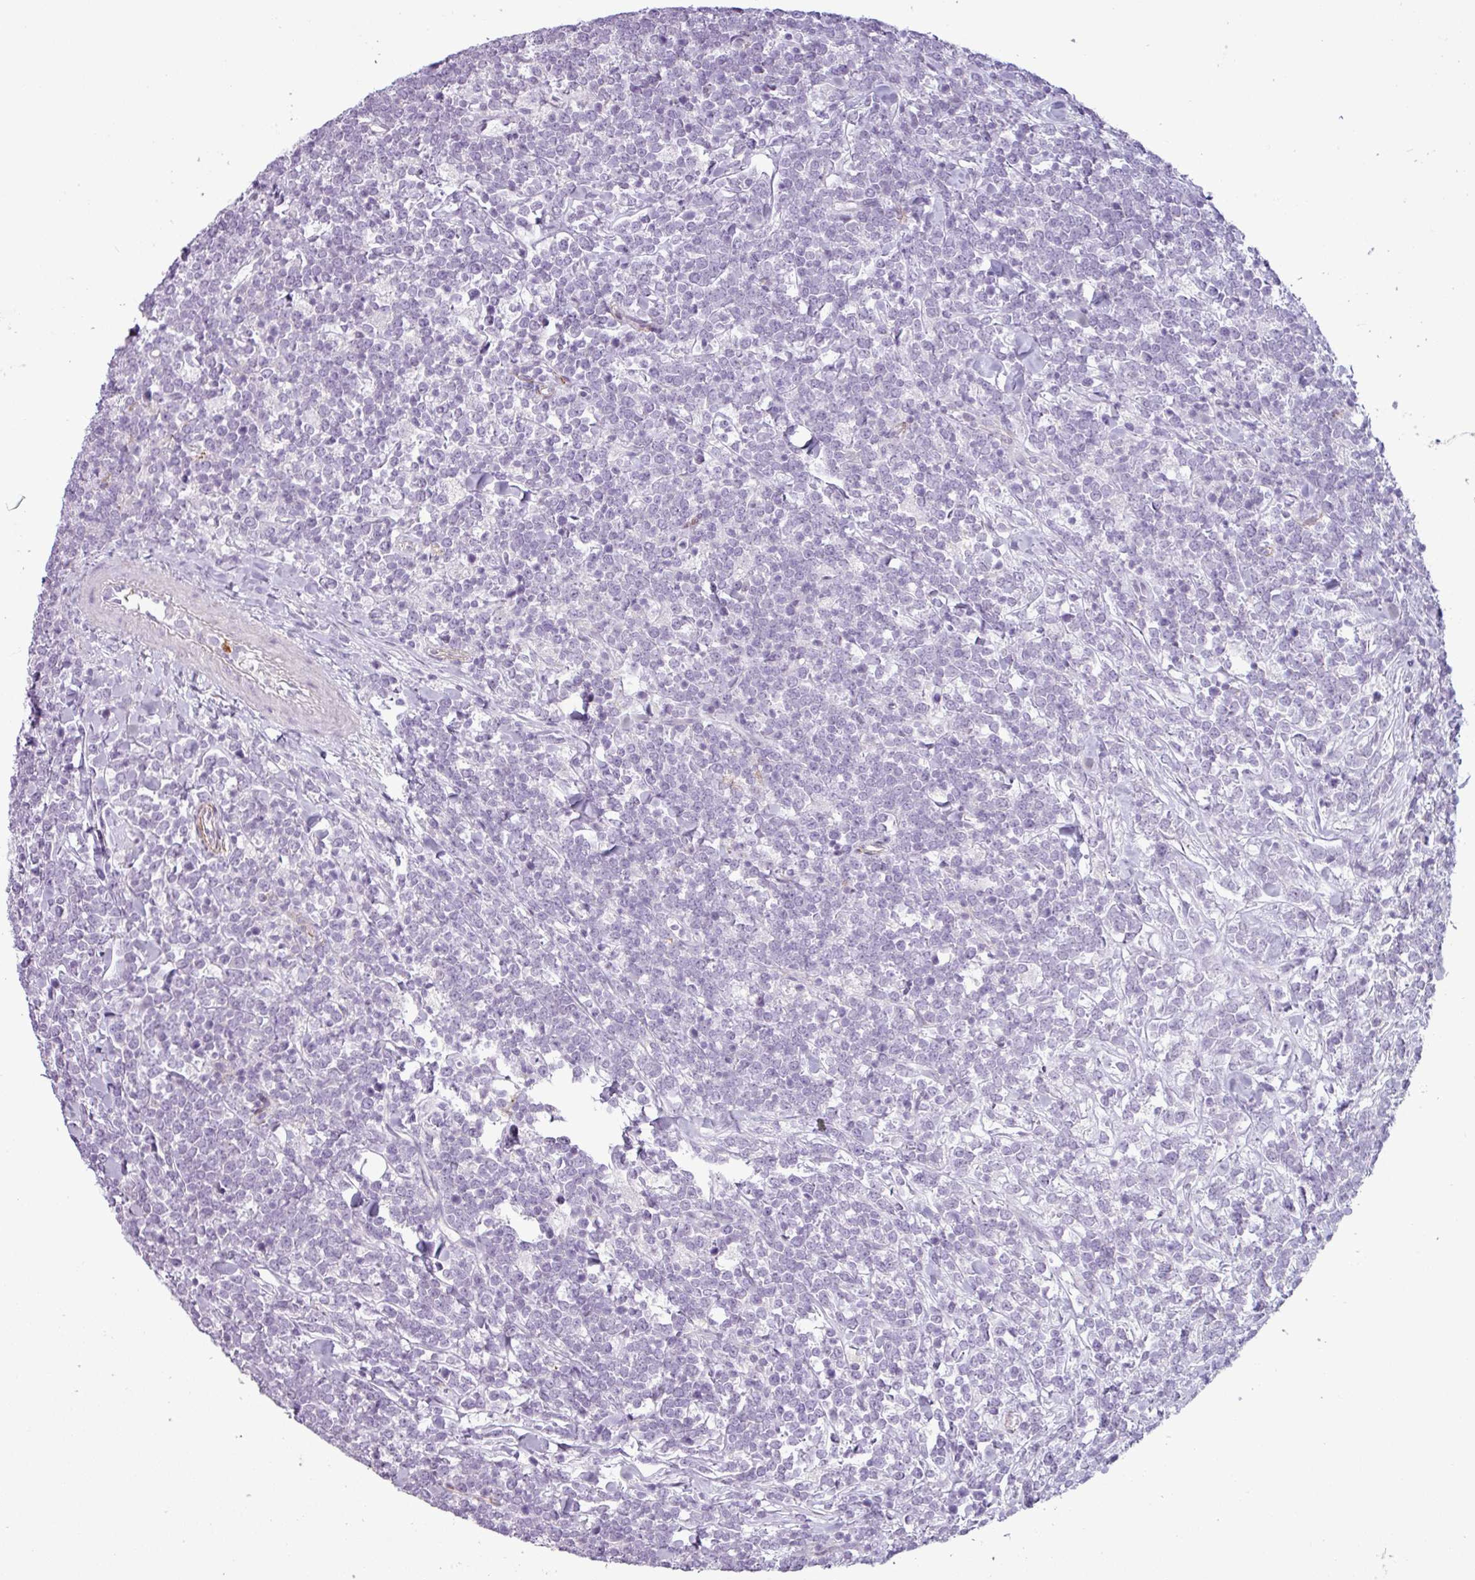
{"staining": {"intensity": "negative", "quantity": "none", "location": "none"}, "tissue": "lymphoma", "cell_type": "Tumor cells", "image_type": "cancer", "snomed": [{"axis": "morphology", "description": "Malignant lymphoma, non-Hodgkin's type, High grade"}, {"axis": "topography", "description": "Small intestine"}, {"axis": "topography", "description": "Colon"}], "caption": "Malignant lymphoma, non-Hodgkin's type (high-grade) stained for a protein using IHC reveals no expression tumor cells.", "gene": "ATP10A", "patient": {"sex": "male", "age": 8}}